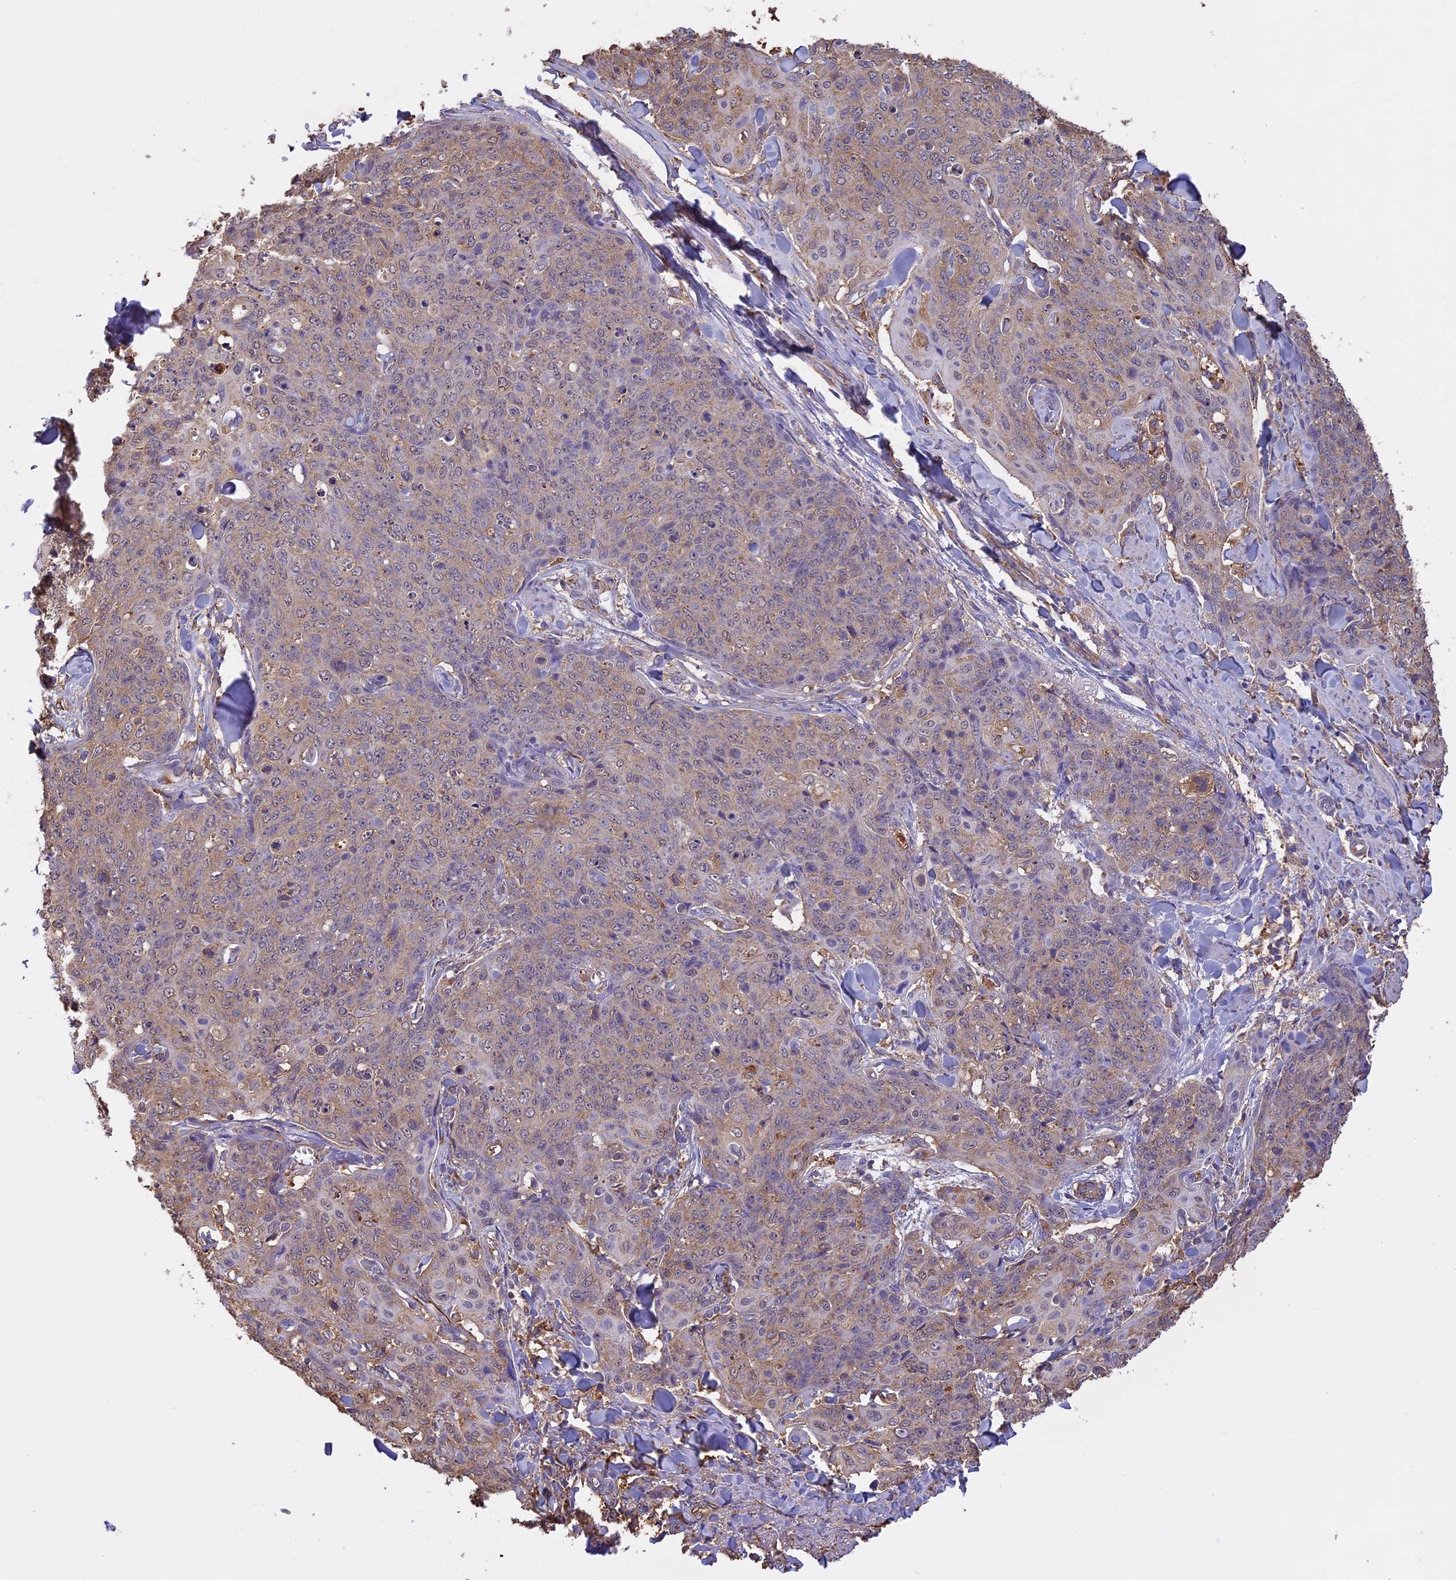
{"staining": {"intensity": "weak", "quantity": "25%-75%", "location": "cytoplasmic/membranous,nuclear"}, "tissue": "skin cancer", "cell_type": "Tumor cells", "image_type": "cancer", "snomed": [{"axis": "morphology", "description": "Squamous cell carcinoma, NOS"}, {"axis": "topography", "description": "Skin"}, {"axis": "topography", "description": "Vulva"}], "caption": "High-magnification brightfield microscopy of skin cancer (squamous cell carcinoma) stained with DAB (3,3'-diaminobenzidine) (brown) and counterstained with hematoxylin (blue). tumor cells exhibit weak cytoplasmic/membranous and nuclear positivity is identified in about25%-75% of cells.", "gene": "ARHGAP19", "patient": {"sex": "female", "age": 85}}